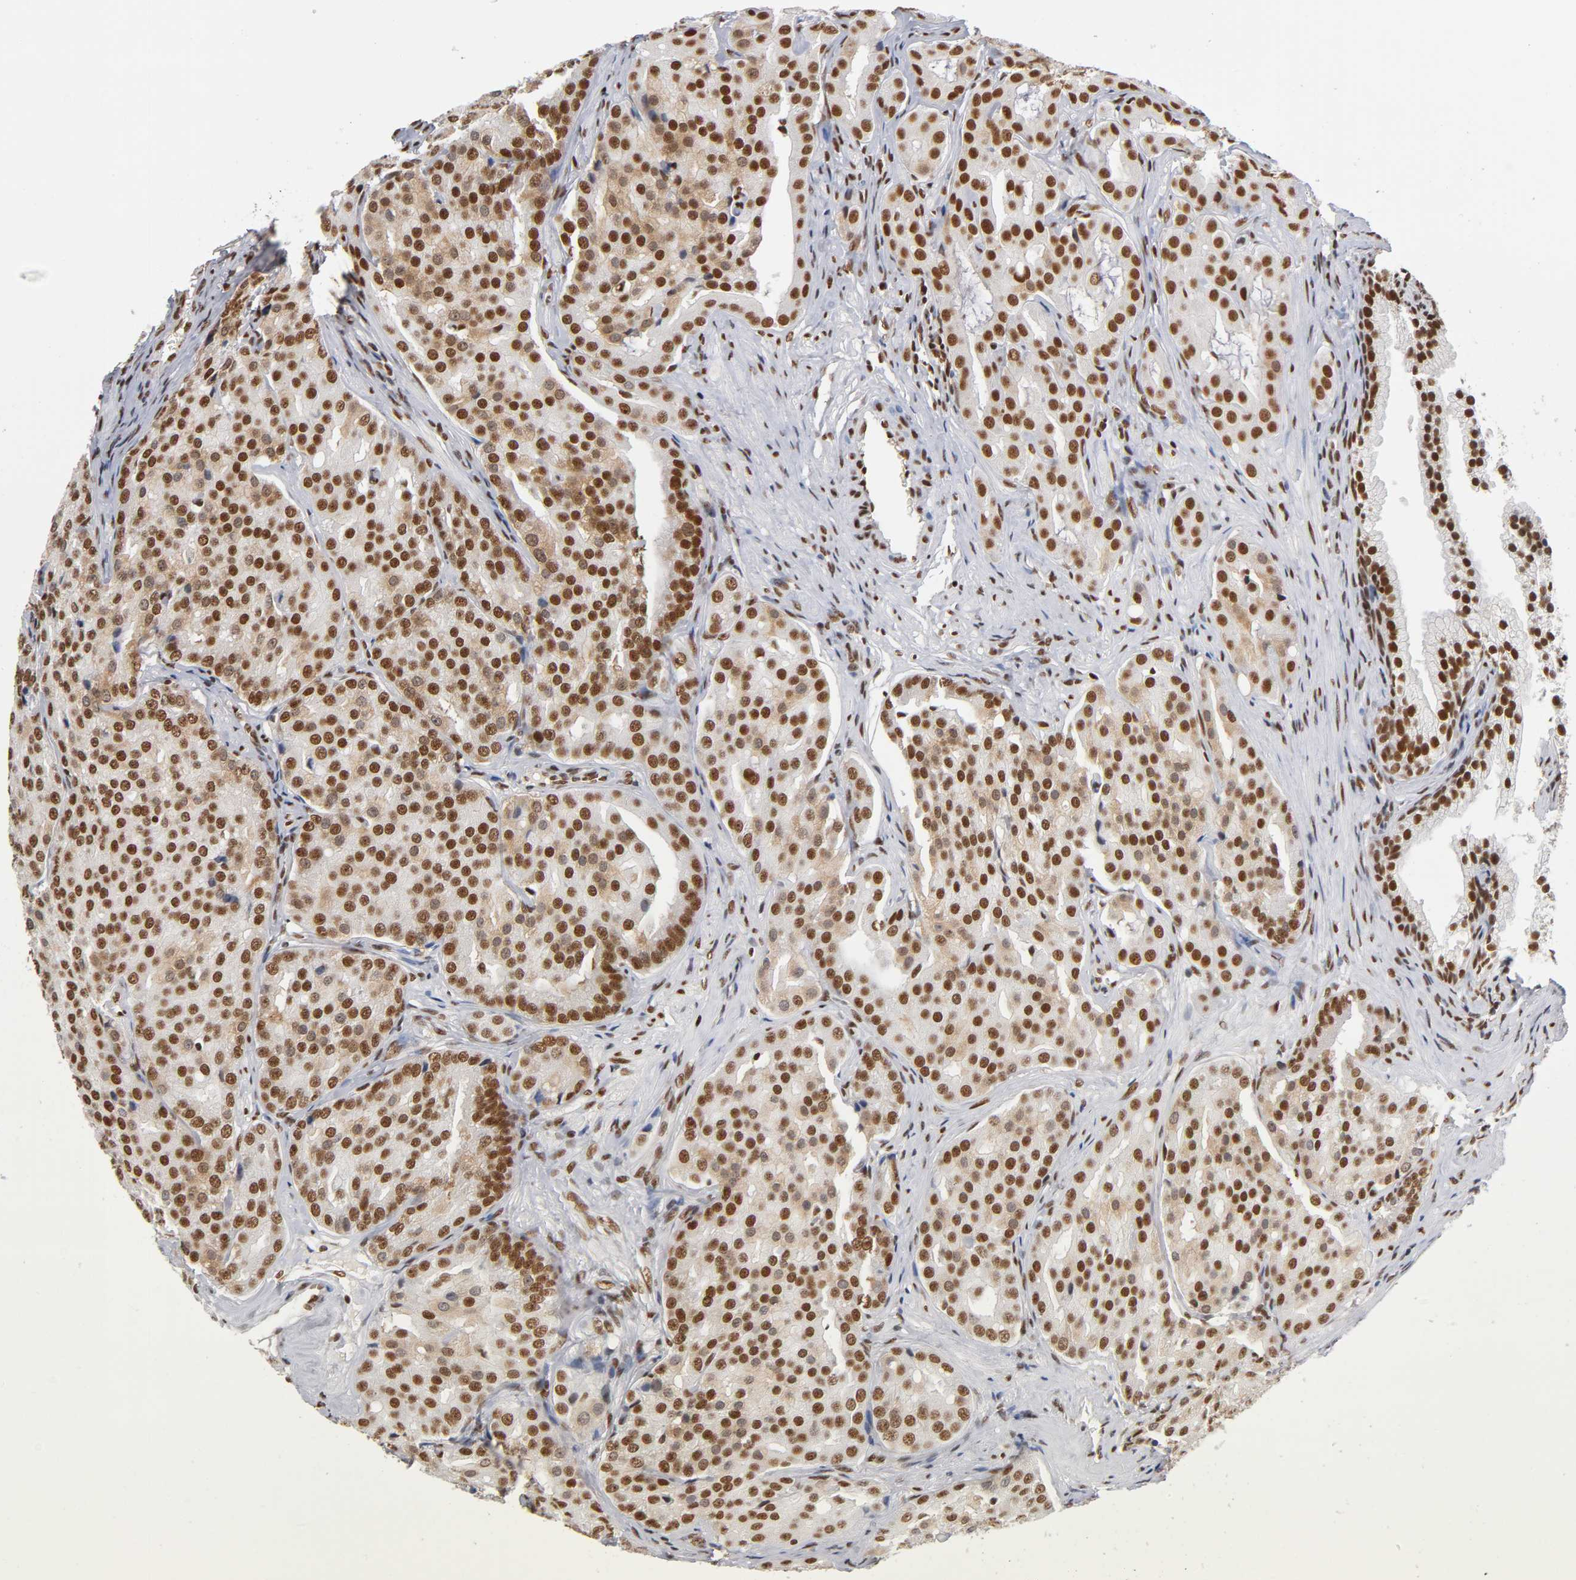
{"staining": {"intensity": "strong", "quantity": ">75%", "location": "nuclear"}, "tissue": "prostate cancer", "cell_type": "Tumor cells", "image_type": "cancer", "snomed": [{"axis": "morphology", "description": "Adenocarcinoma, High grade"}, {"axis": "topography", "description": "Prostate"}], "caption": "Tumor cells exhibit strong nuclear positivity in about >75% of cells in prostate cancer. Nuclei are stained in blue.", "gene": "ILKAP", "patient": {"sex": "male", "age": 64}}